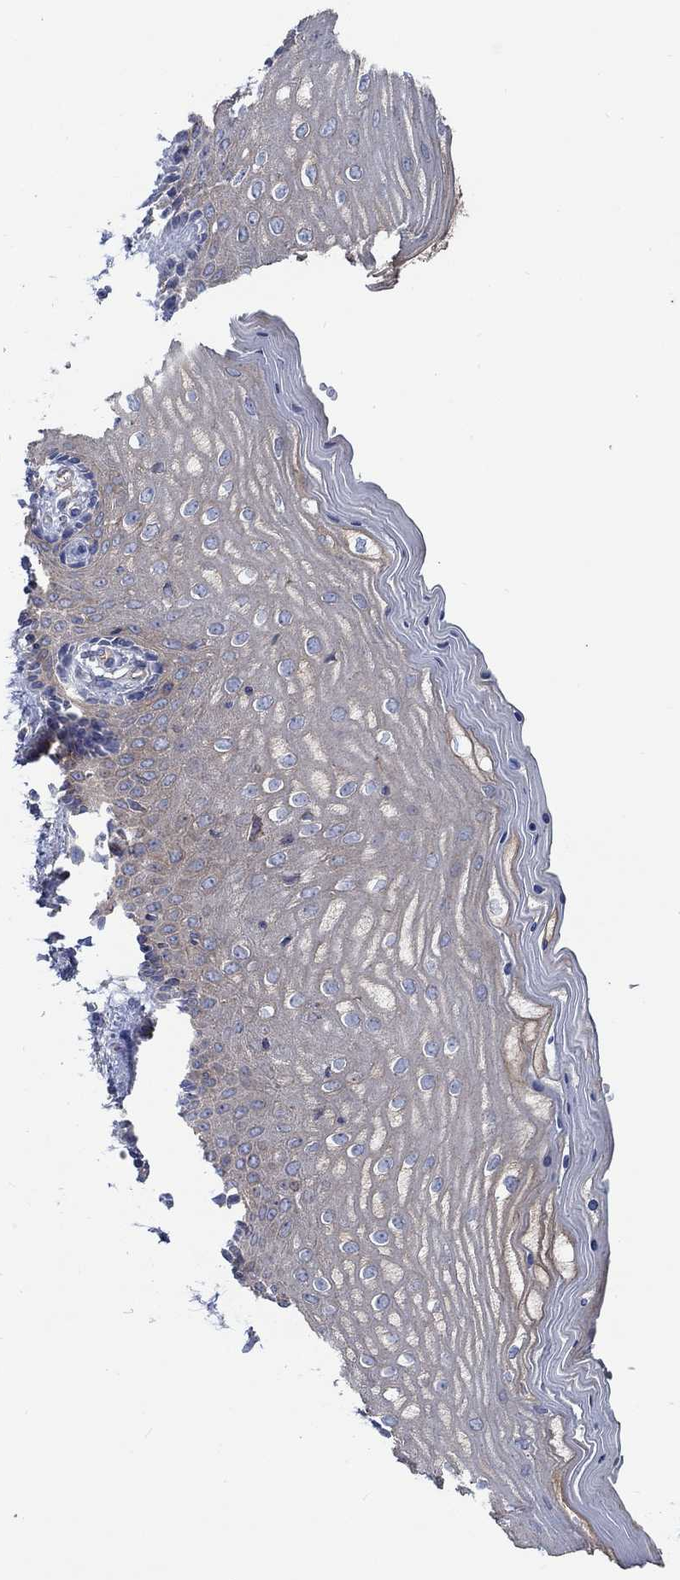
{"staining": {"intensity": "moderate", "quantity": "25%-75%", "location": "cytoplasmic/membranous"}, "tissue": "vagina", "cell_type": "Squamous epithelial cells", "image_type": "normal", "snomed": [{"axis": "morphology", "description": "Normal tissue, NOS"}, {"axis": "topography", "description": "Vagina"}], "caption": "Moderate cytoplasmic/membranous expression for a protein is appreciated in approximately 25%-75% of squamous epithelial cells of benign vagina using immunohistochemistry.", "gene": "SPAG9", "patient": {"sex": "female", "age": 45}}